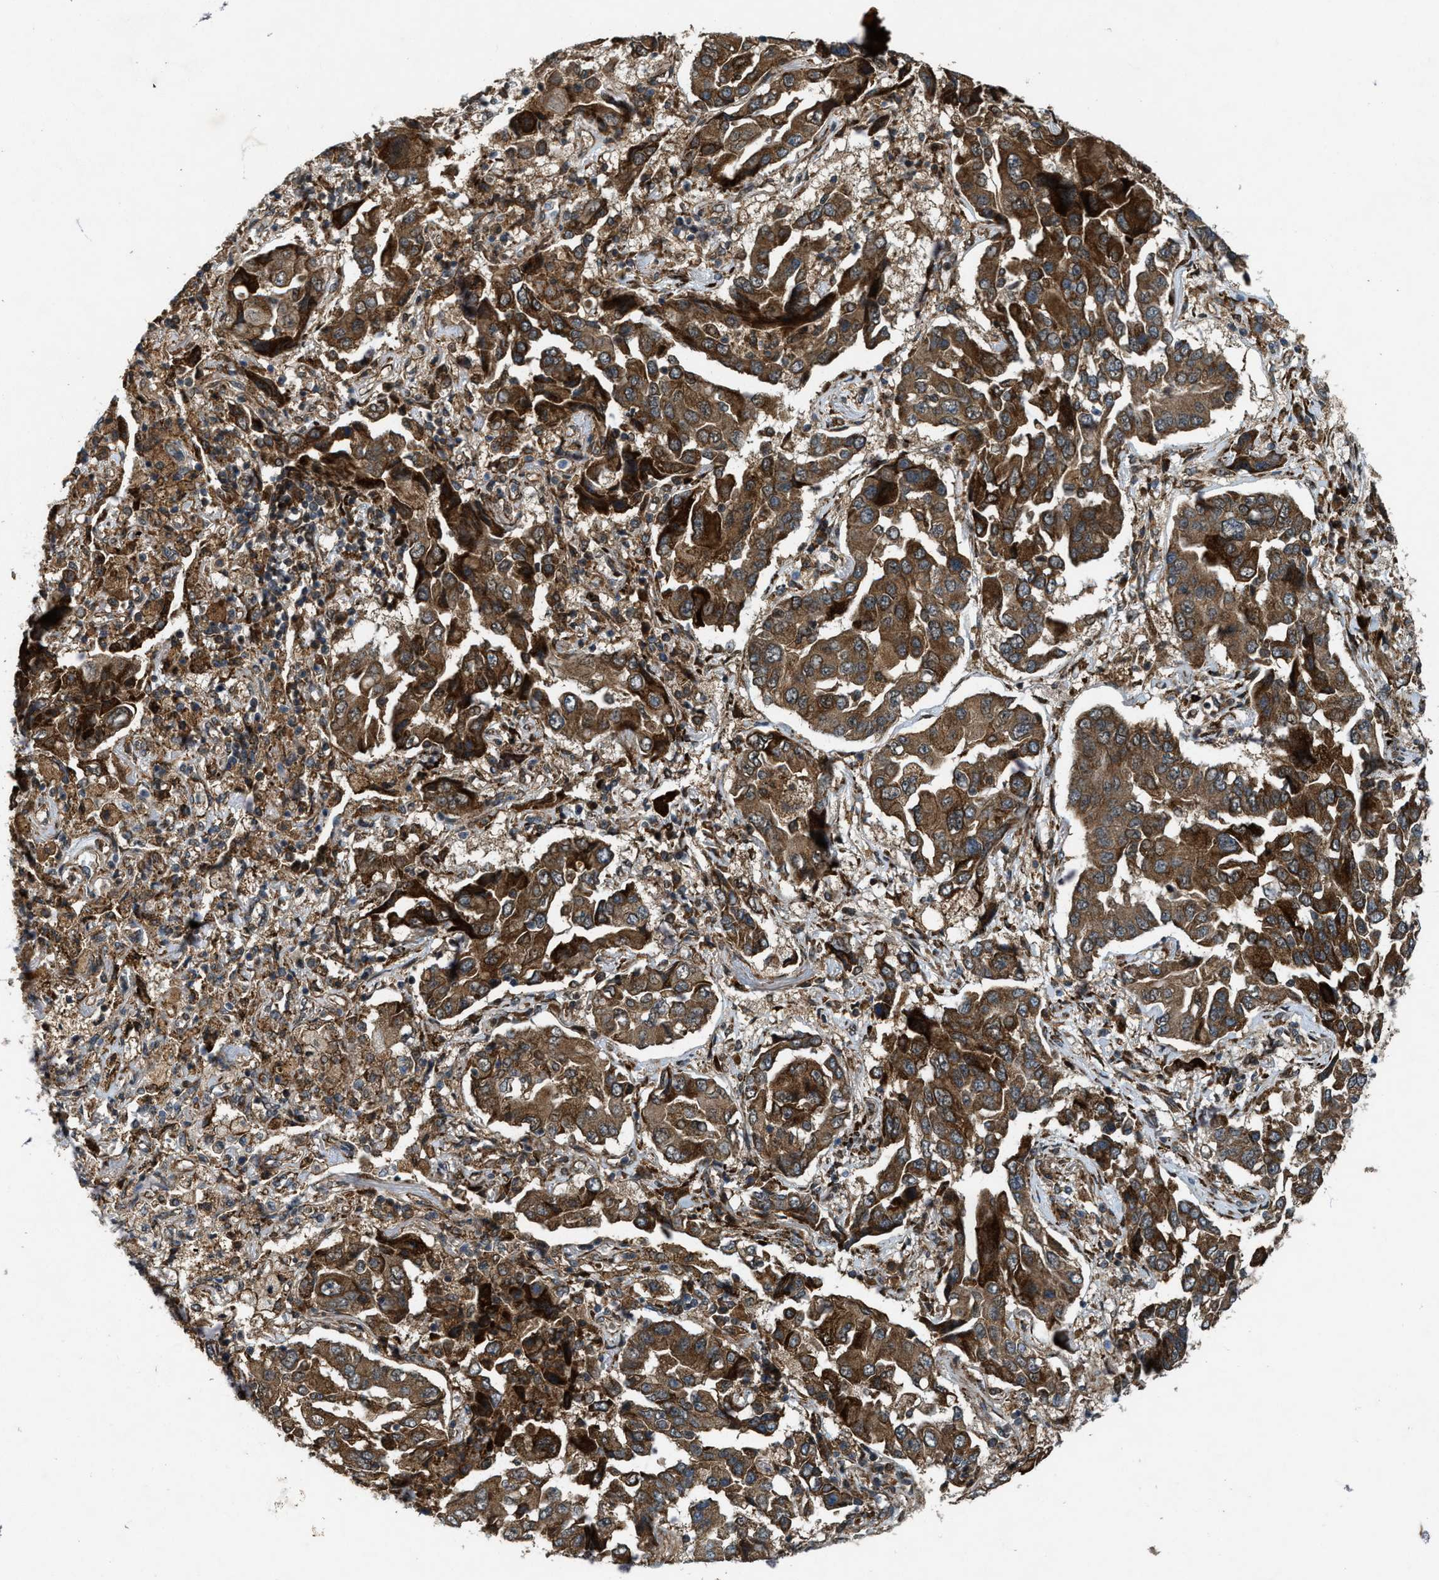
{"staining": {"intensity": "strong", "quantity": ">75%", "location": "cytoplasmic/membranous"}, "tissue": "lung cancer", "cell_type": "Tumor cells", "image_type": "cancer", "snomed": [{"axis": "morphology", "description": "Adenocarcinoma, NOS"}, {"axis": "topography", "description": "Lung"}], "caption": "Protein analysis of lung adenocarcinoma tissue demonstrates strong cytoplasmic/membranous positivity in about >75% of tumor cells.", "gene": "LRRC72", "patient": {"sex": "female", "age": 65}}